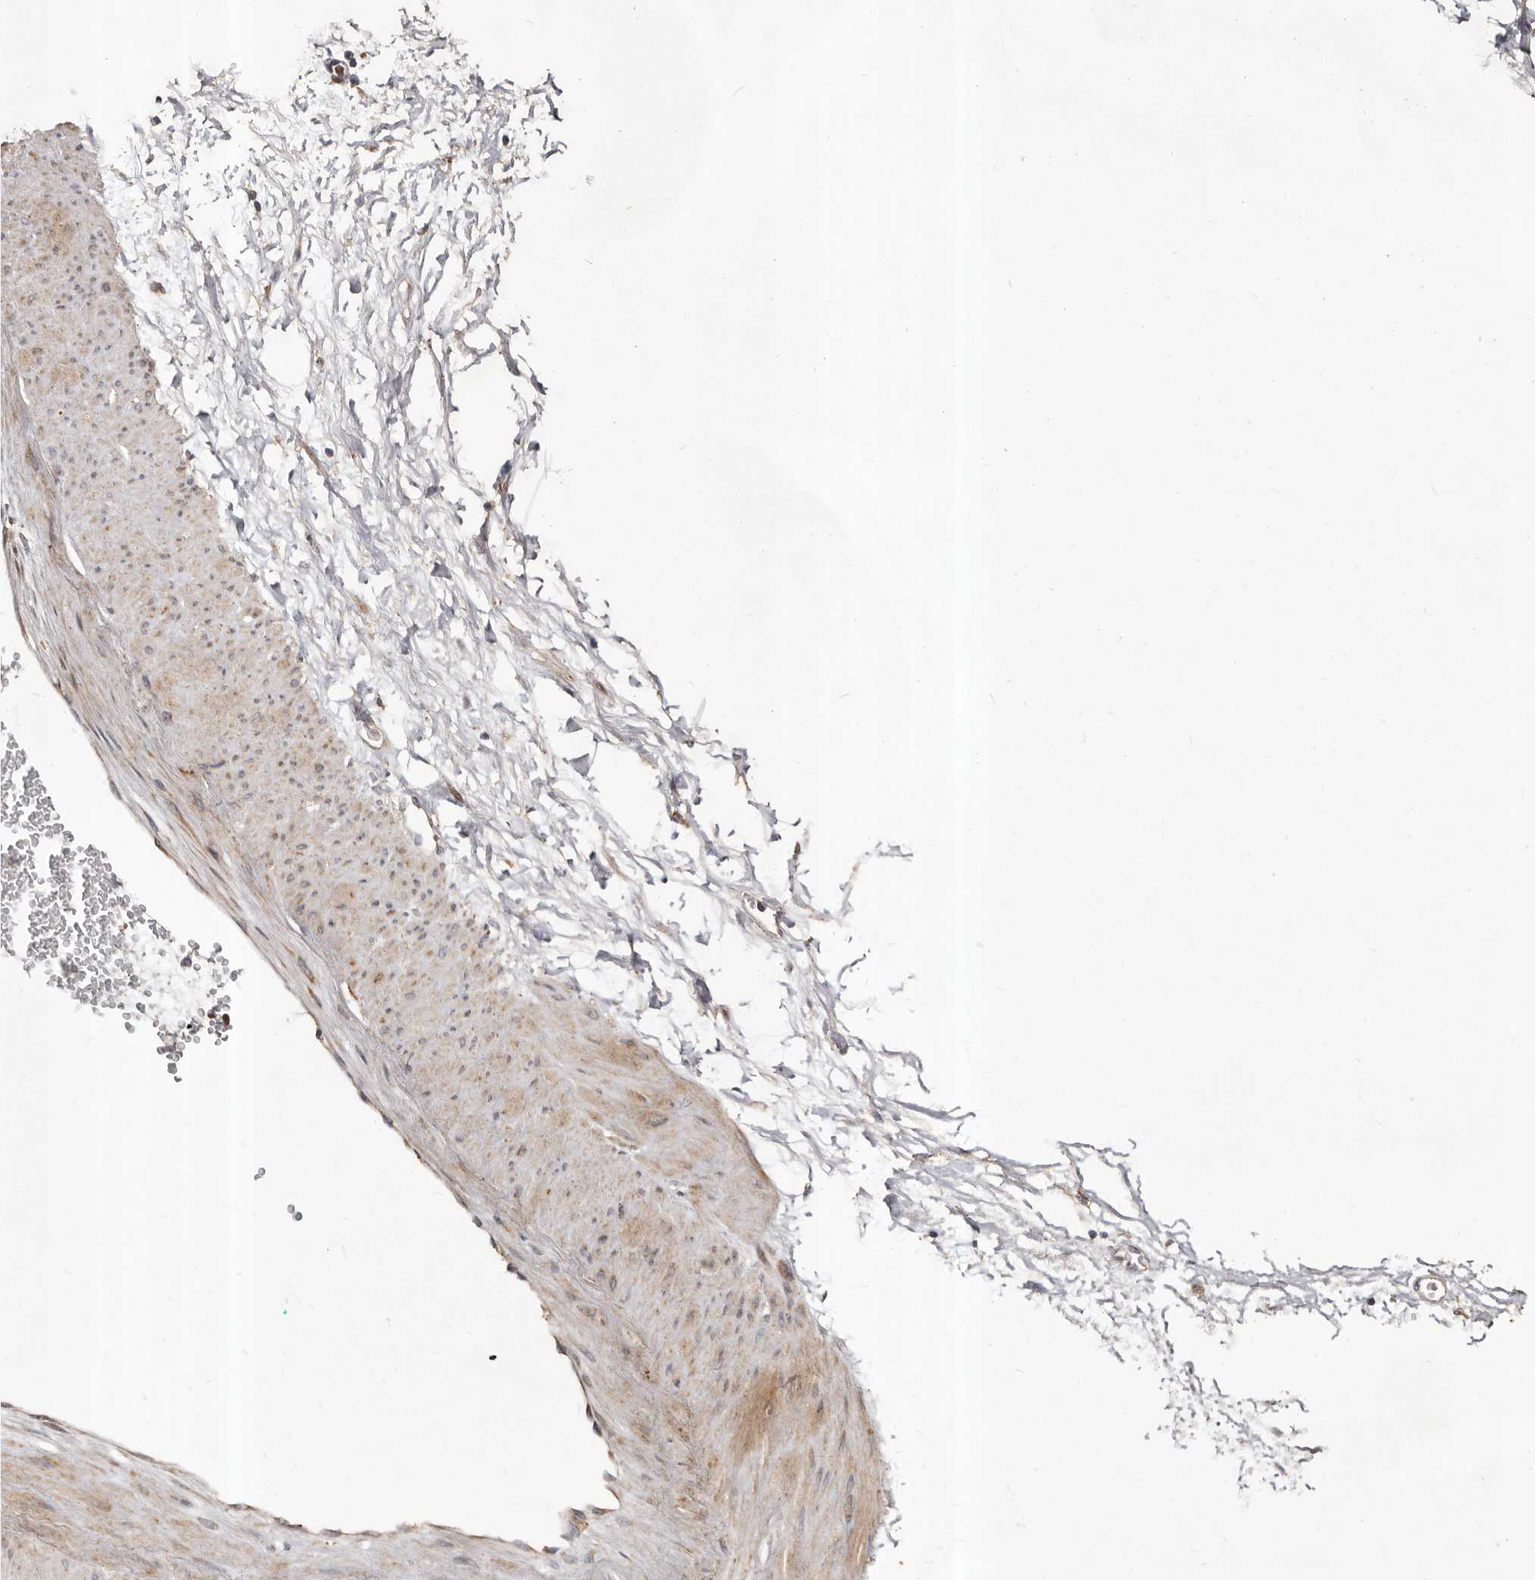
{"staining": {"intensity": "weak", "quantity": "25%-75%", "location": "cytoplasmic/membranous"}, "tissue": "adipose tissue", "cell_type": "Adipocytes", "image_type": "normal", "snomed": [{"axis": "morphology", "description": "Normal tissue, NOS"}, {"axis": "morphology", "description": "Adenocarcinoma, NOS"}, {"axis": "topography", "description": "Pancreas"}, {"axis": "topography", "description": "Peripheral nerve tissue"}], "caption": "Immunohistochemical staining of unremarkable adipose tissue demonstrates low levels of weak cytoplasmic/membranous positivity in approximately 25%-75% of adipocytes. The staining was performed using DAB, with brown indicating positive protein expression. Nuclei are stained blue with hematoxylin.", "gene": "STEAP2", "patient": {"sex": "male", "age": 59}}